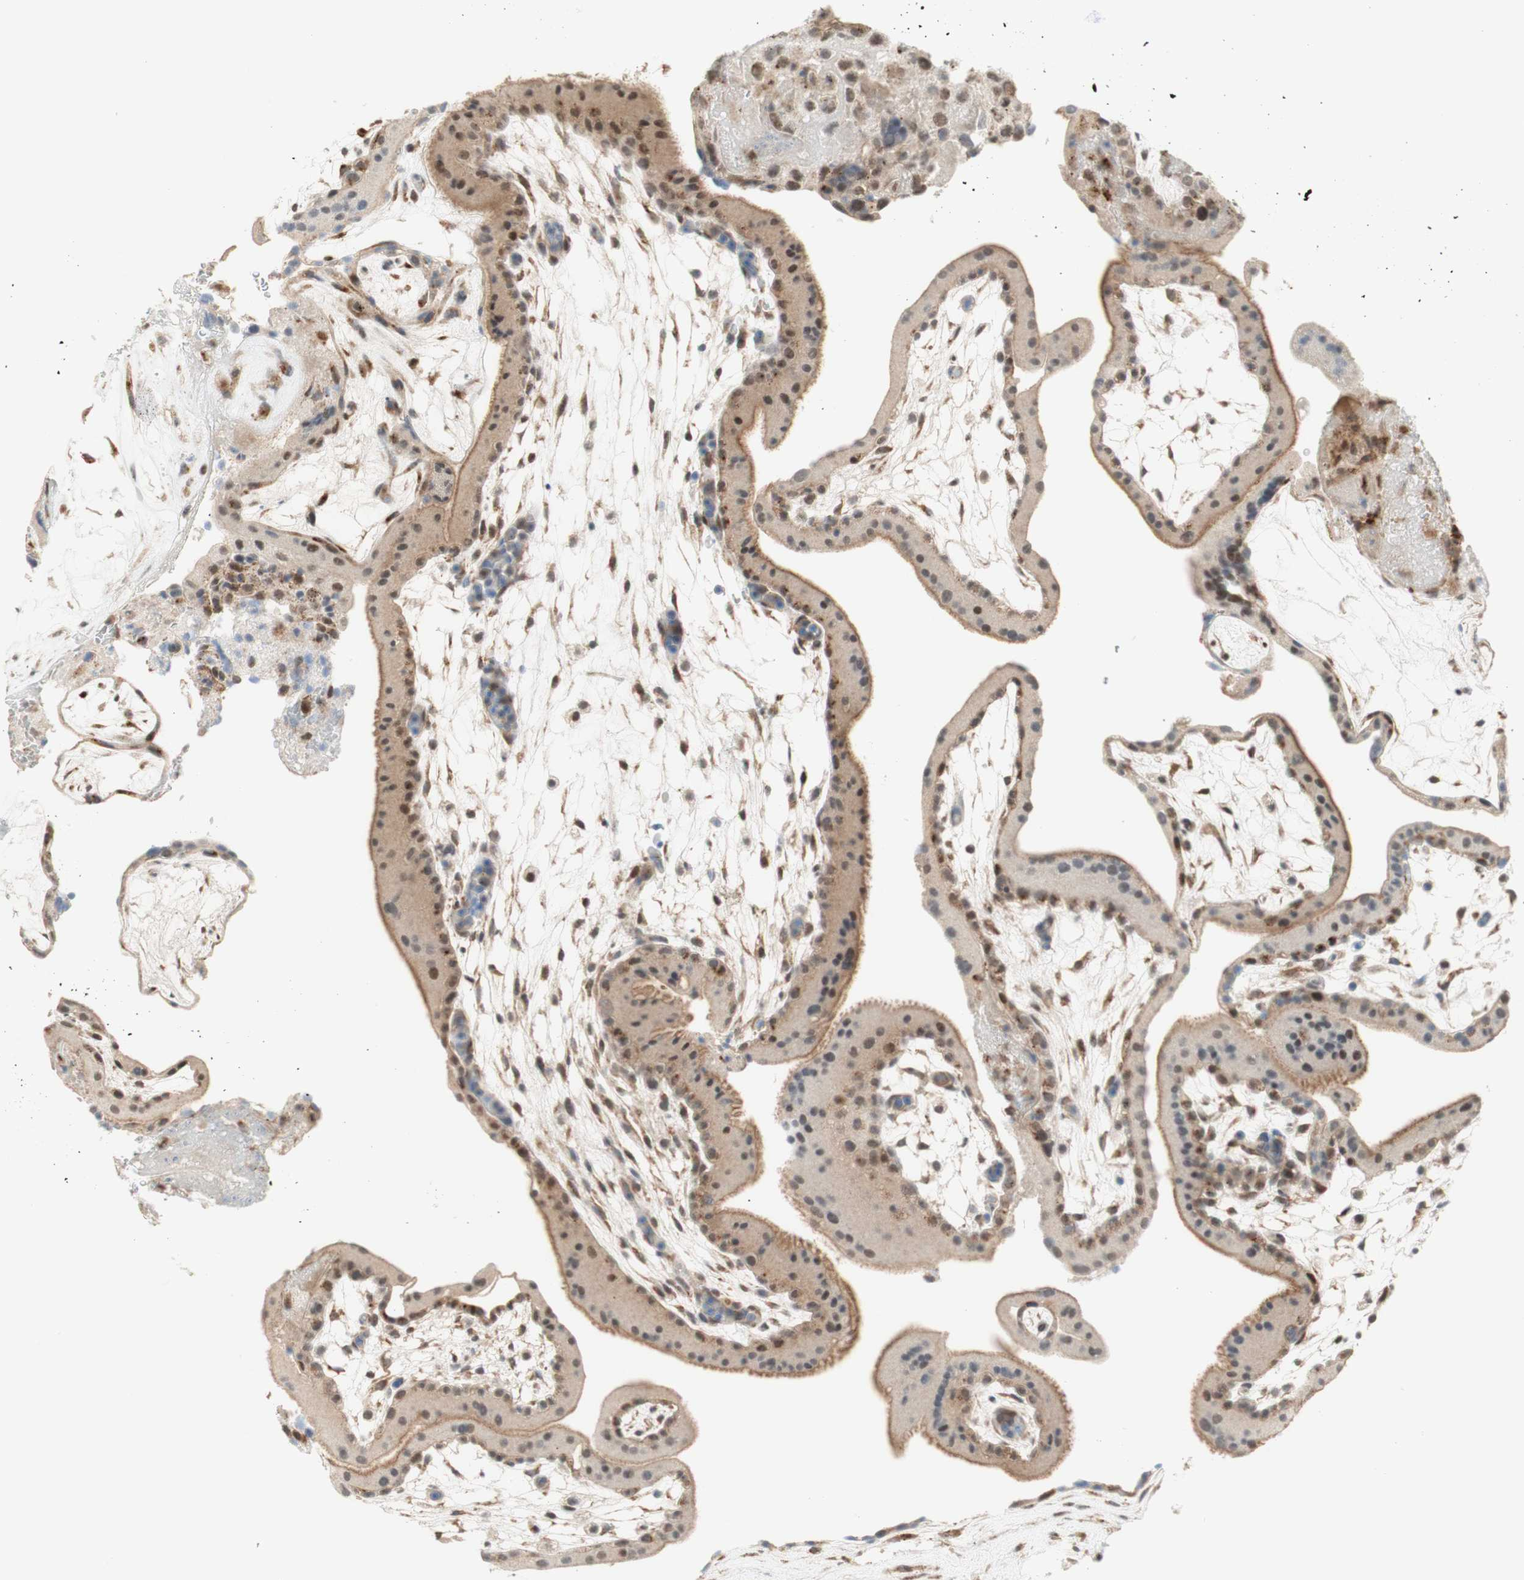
{"staining": {"intensity": "moderate", "quantity": ">75%", "location": "cytoplasmic/membranous,nuclear"}, "tissue": "placenta", "cell_type": "Decidual cells", "image_type": "normal", "snomed": [{"axis": "morphology", "description": "Normal tissue, NOS"}, {"axis": "topography", "description": "Placenta"}], "caption": "Normal placenta shows moderate cytoplasmic/membranous,nuclear expression in approximately >75% of decidual cells, visualized by immunohistochemistry. (Stains: DAB in brown, nuclei in blue, Microscopy: brightfield microscopy at high magnification).", "gene": "GAPT", "patient": {"sex": "female", "age": 19}}